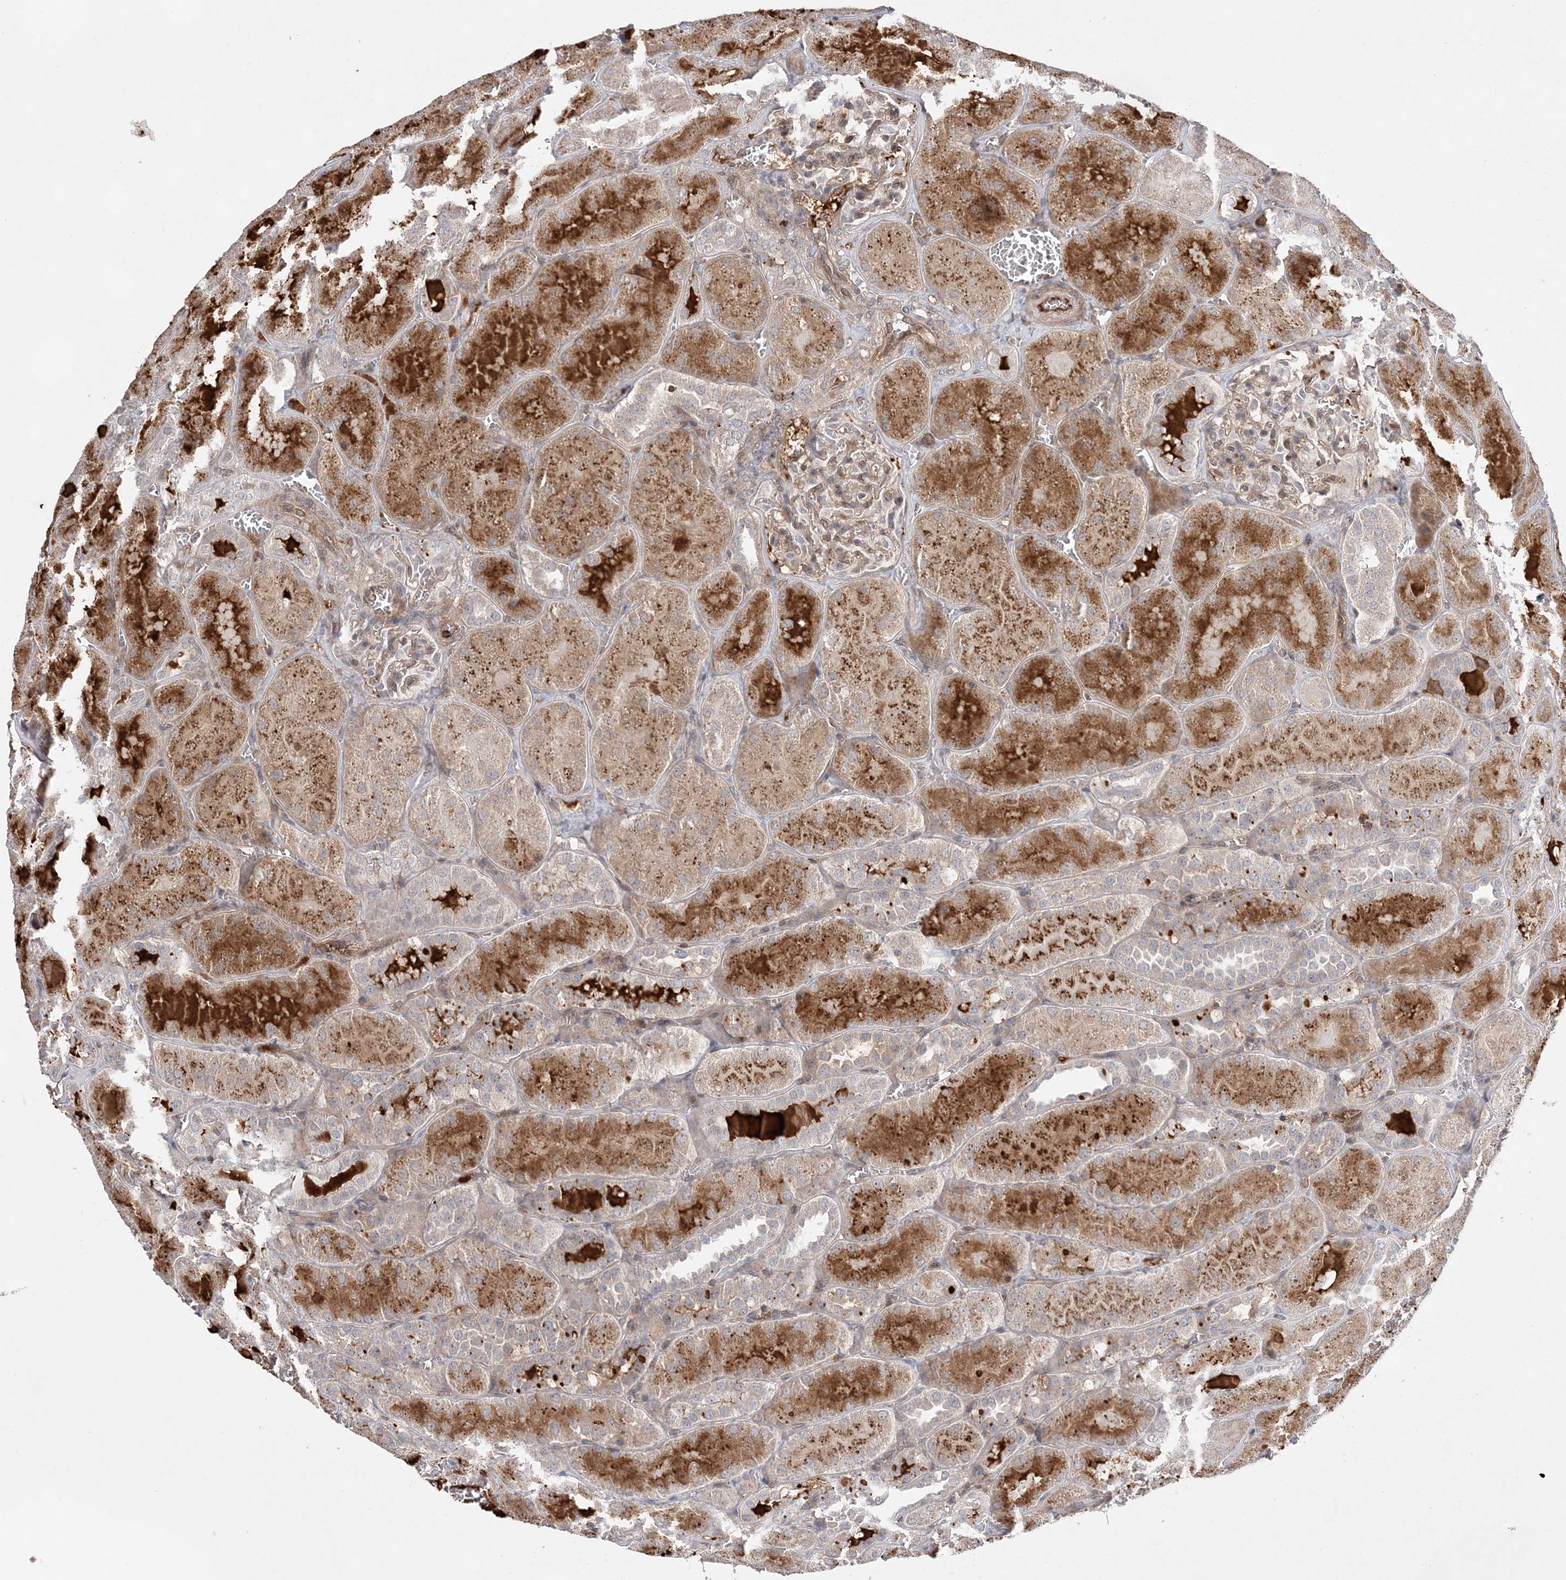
{"staining": {"intensity": "weak", "quantity": "<25%", "location": "cytoplasmic/membranous"}, "tissue": "kidney", "cell_type": "Cells in glomeruli", "image_type": "normal", "snomed": [{"axis": "morphology", "description": "Normal tissue, NOS"}, {"axis": "topography", "description": "Kidney"}], "caption": "IHC of unremarkable kidney shows no positivity in cells in glomeruli. Nuclei are stained in blue.", "gene": "TMEM132B", "patient": {"sex": "male", "age": 28}}